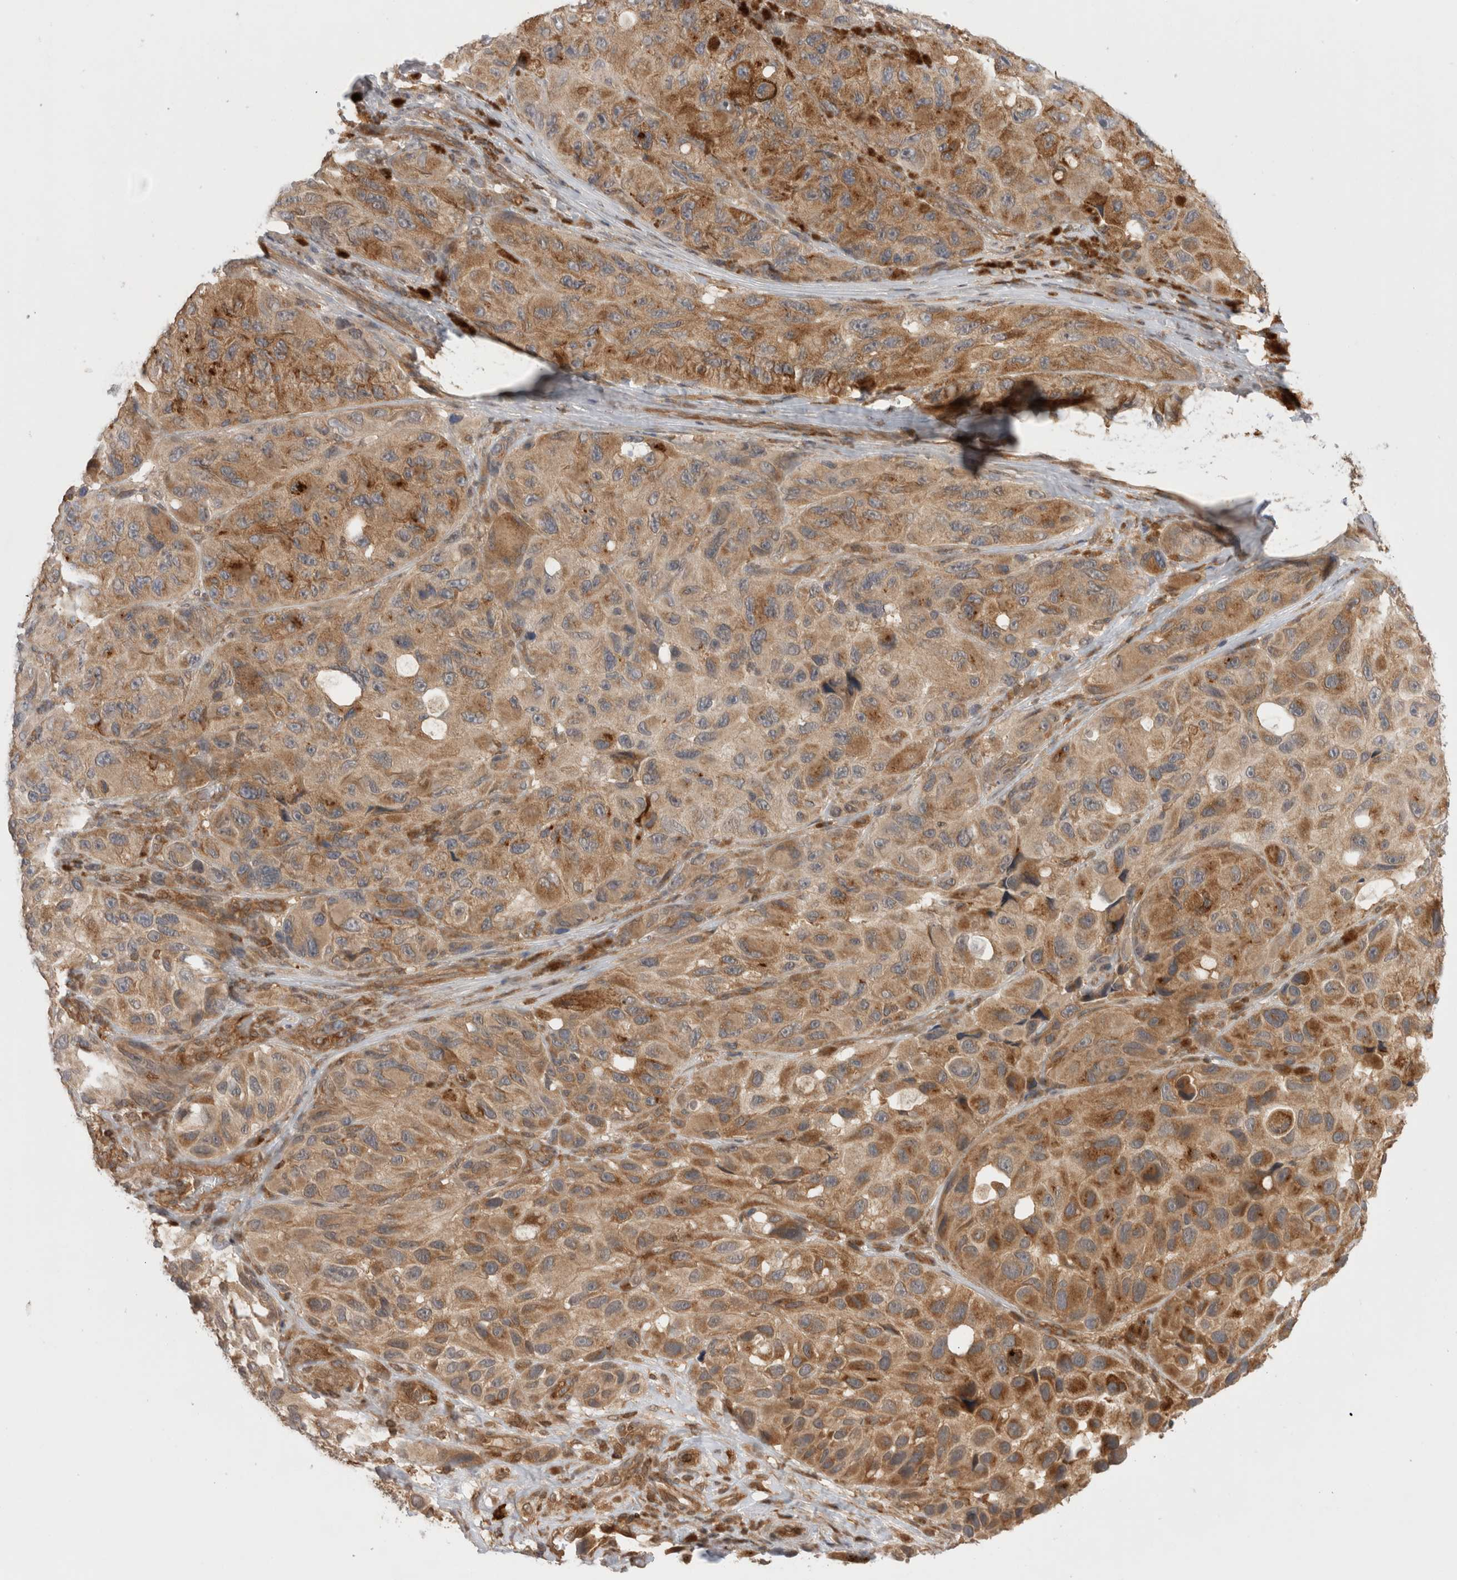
{"staining": {"intensity": "moderate", "quantity": ">75%", "location": "cytoplasmic/membranous"}, "tissue": "melanoma", "cell_type": "Tumor cells", "image_type": "cancer", "snomed": [{"axis": "morphology", "description": "Malignant melanoma, NOS"}, {"axis": "topography", "description": "Skin"}], "caption": "About >75% of tumor cells in malignant melanoma display moderate cytoplasmic/membranous protein expression as visualized by brown immunohistochemical staining.", "gene": "NFKB1", "patient": {"sex": "female", "age": 73}}